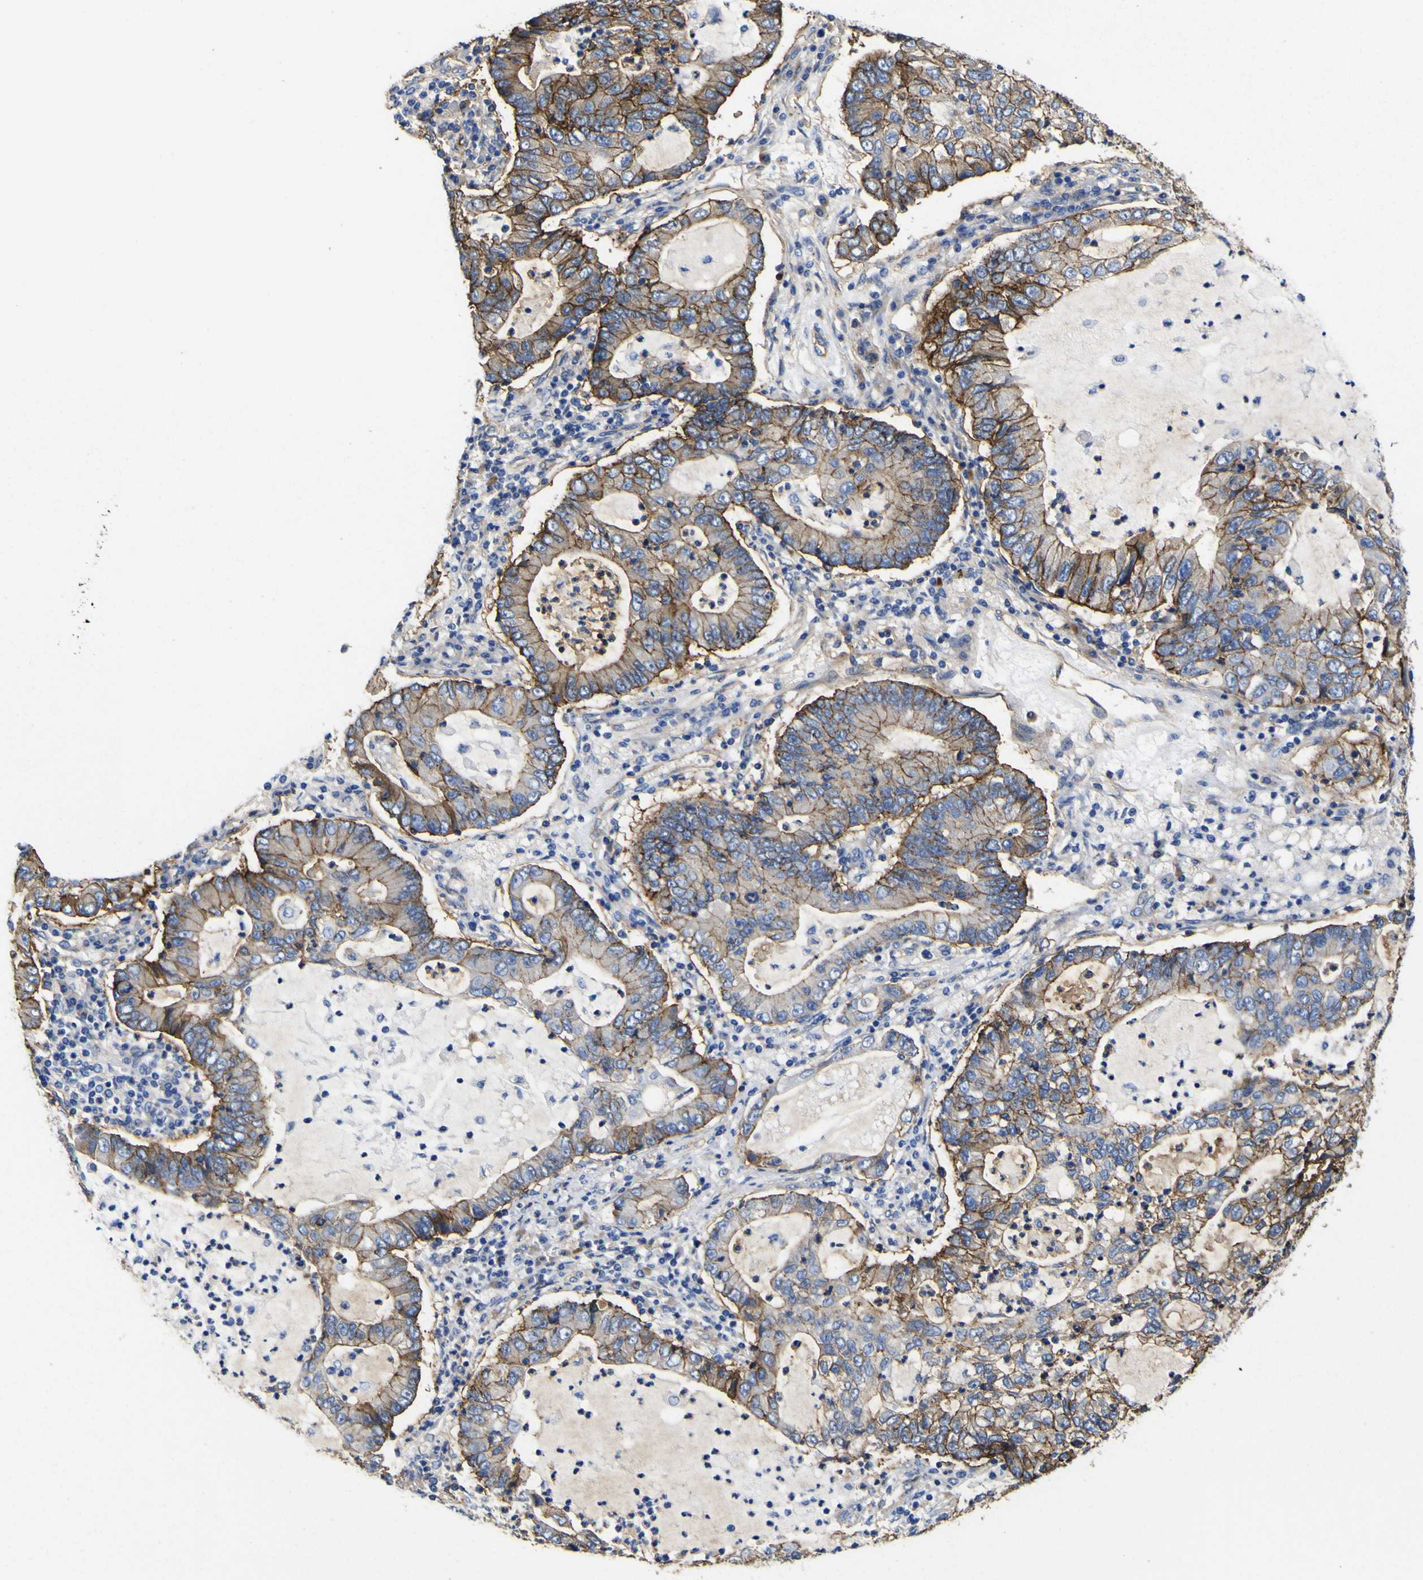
{"staining": {"intensity": "moderate", "quantity": "25%-75%", "location": "cytoplasmic/membranous"}, "tissue": "lung cancer", "cell_type": "Tumor cells", "image_type": "cancer", "snomed": [{"axis": "morphology", "description": "Adenocarcinoma, NOS"}, {"axis": "topography", "description": "Lung"}], "caption": "A photomicrograph of lung cancer (adenocarcinoma) stained for a protein reveals moderate cytoplasmic/membranous brown staining in tumor cells.", "gene": "CD151", "patient": {"sex": "female", "age": 51}}